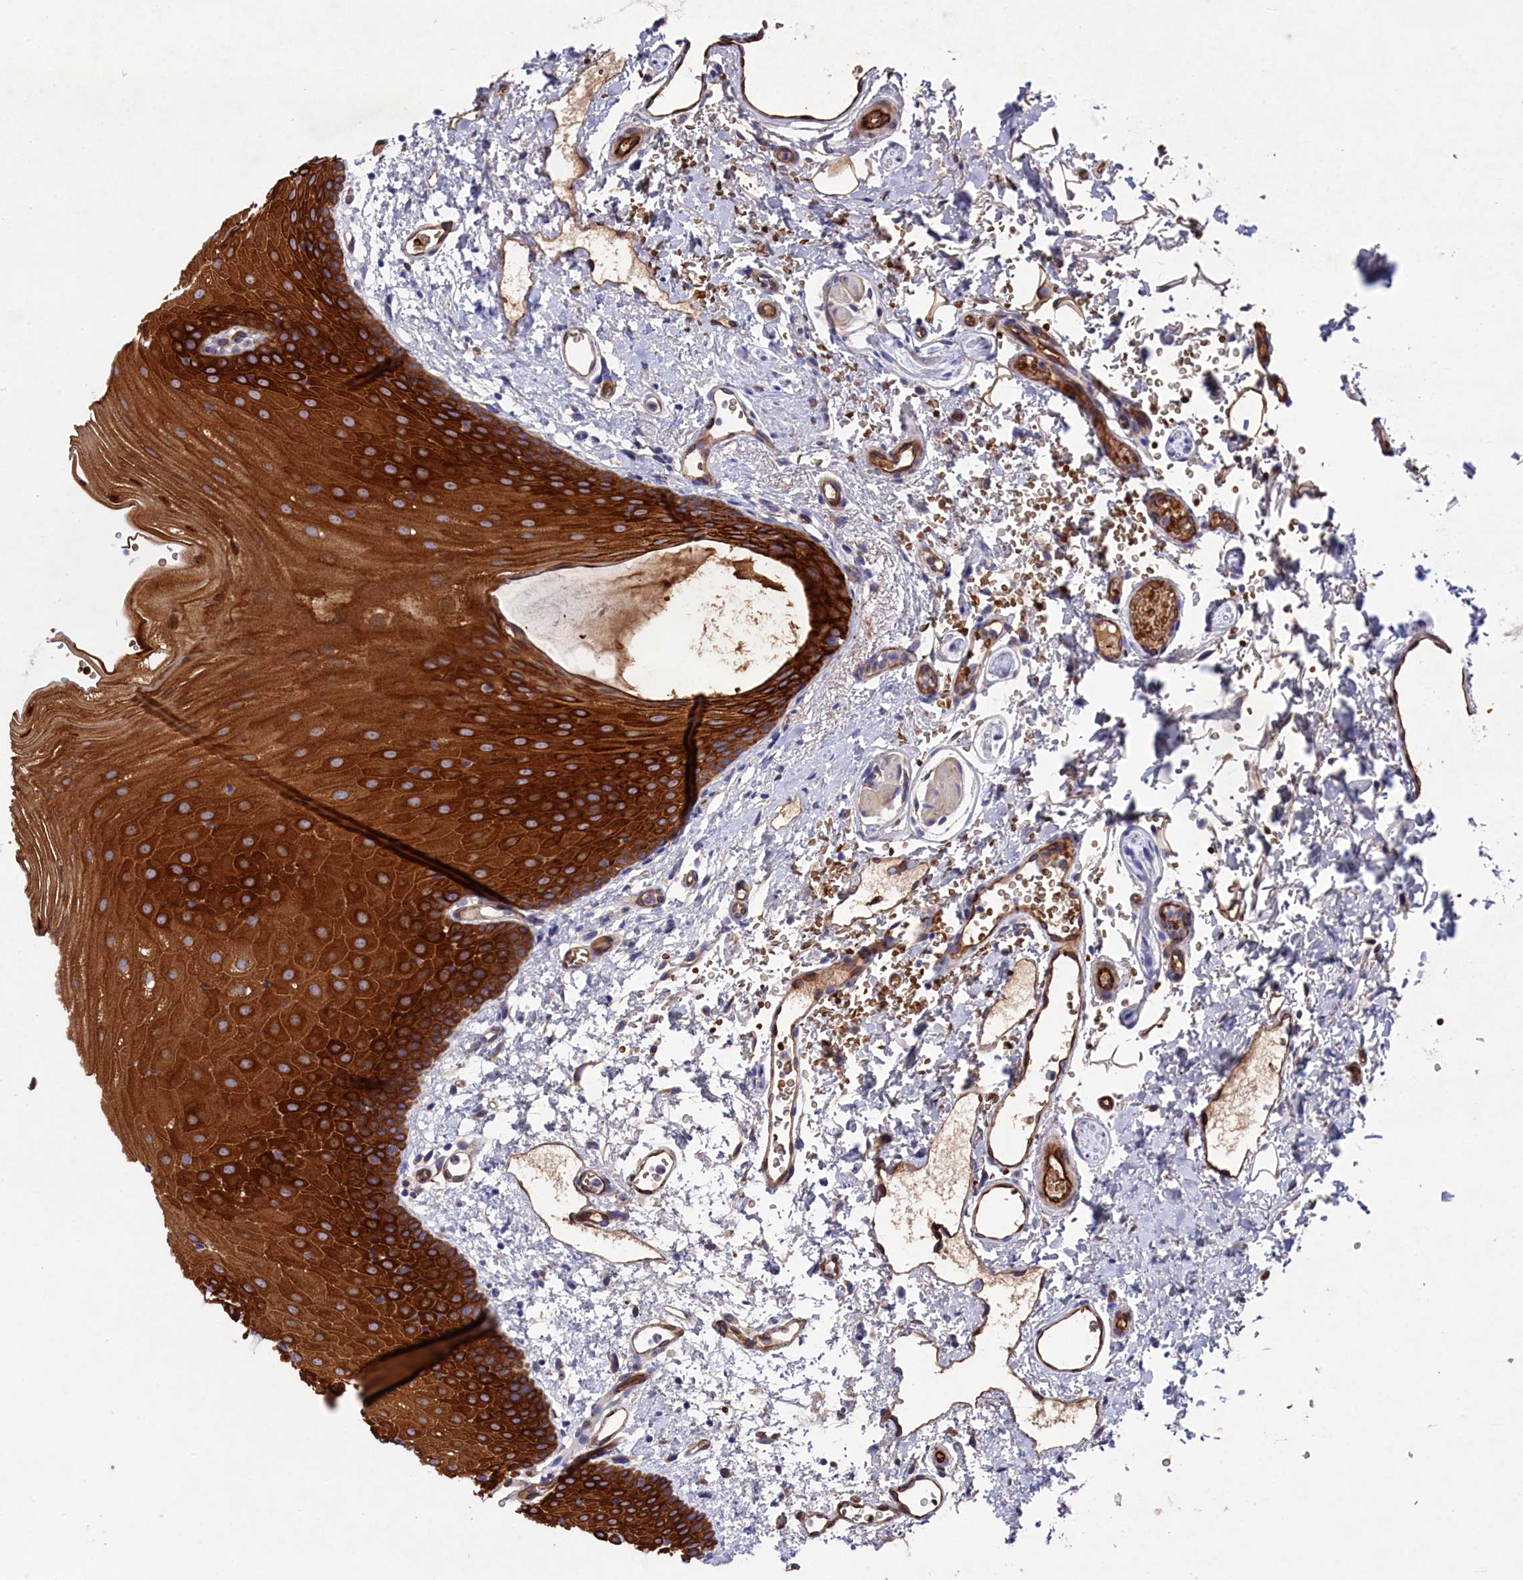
{"staining": {"intensity": "strong", "quantity": "25%-75%", "location": "cytoplasmic/membranous"}, "tissue": "oral mucosa", "cell_type": "Squamous epithelial cells", "image_type": "normal", "snomed": [{"axis": "morphology", "description": "Normal tissue, NOS"}, {"axis": "topography", "description": "Oral tissue"}], "caption": "Approximately 25%-75% of squamous epithelial cells in benign oral mucosa demonstrate strong cytoplasmic/membranous protein expression as visualized by brown immunohistochemical staining.", "gene": "LHFPL4", "patient": {"sex": "female", "age": 70}}